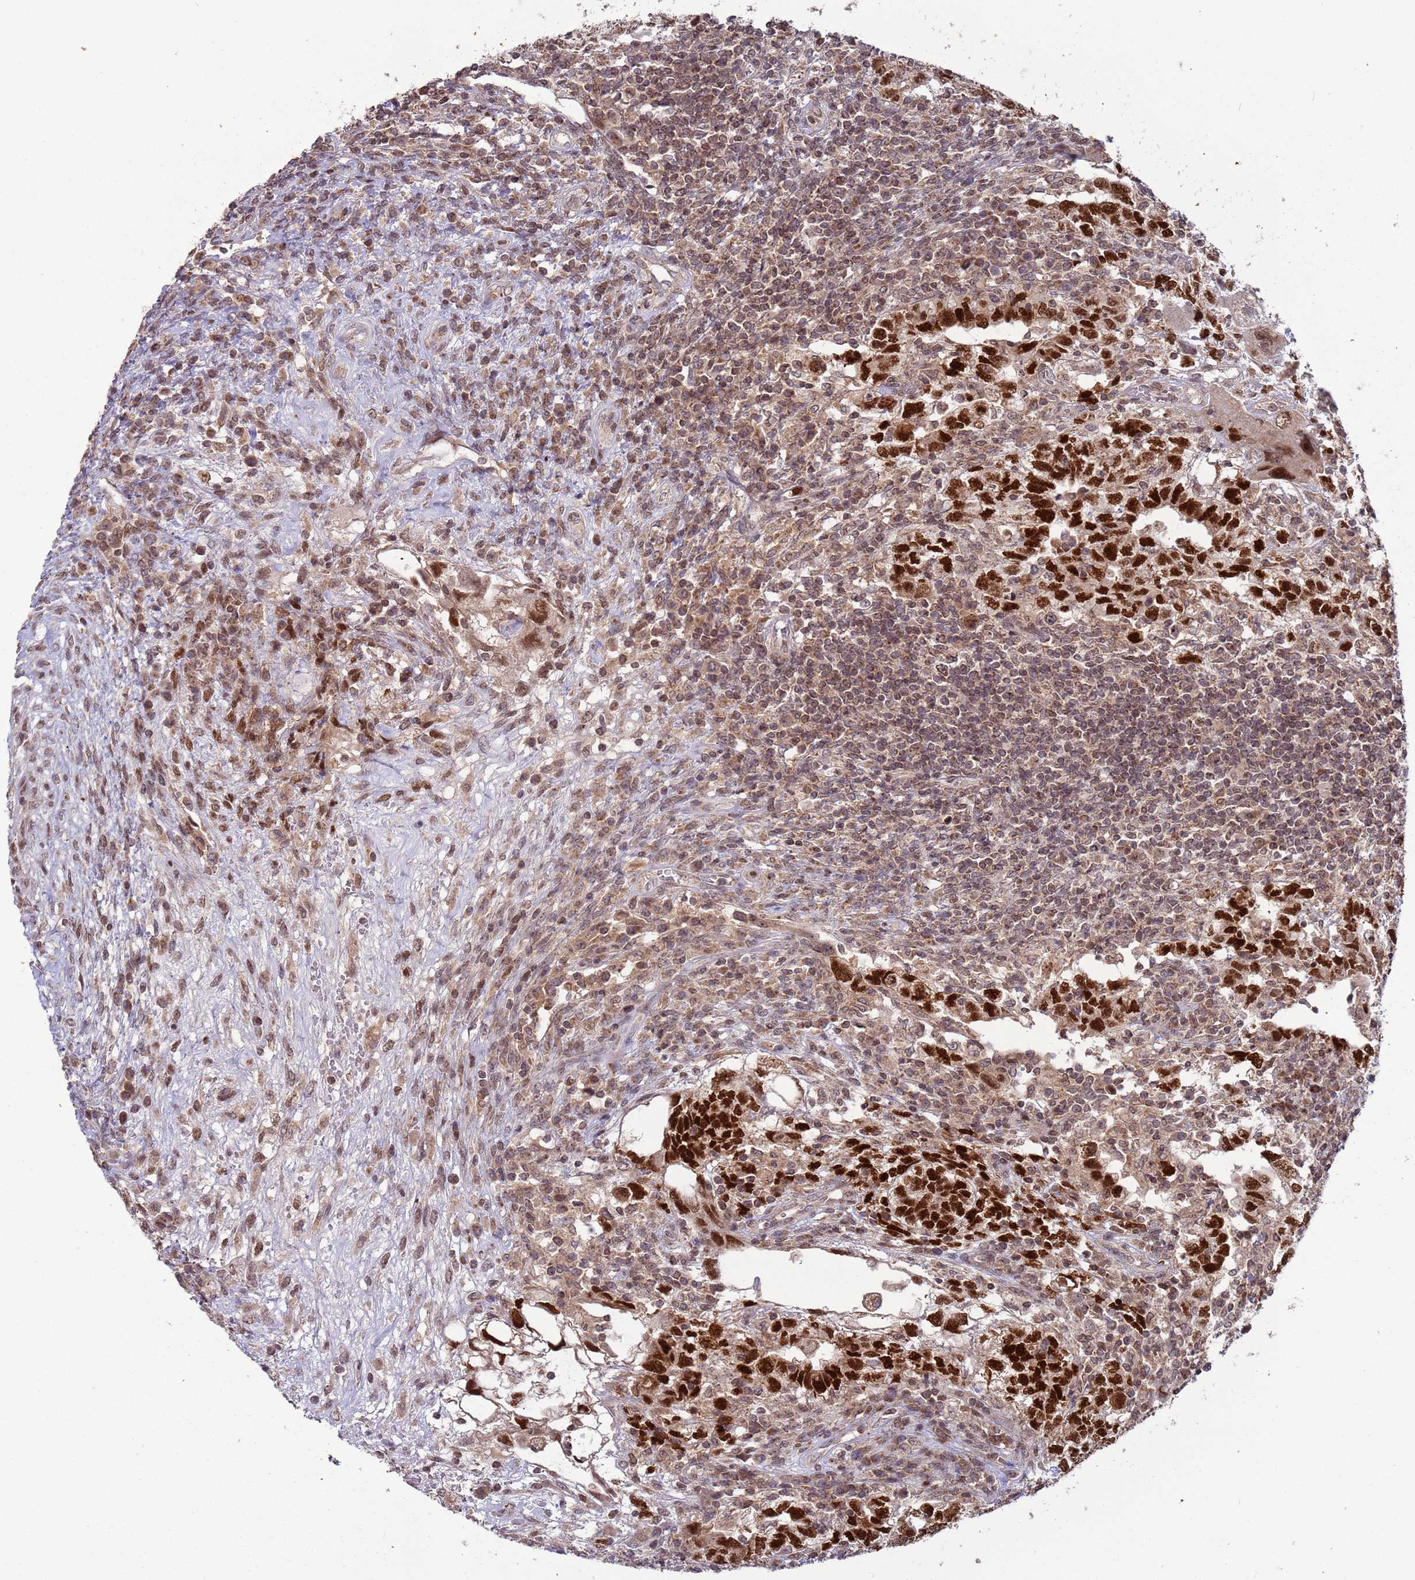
{"staining": {"intensity": "strong", "quantity": ">75%", "location": "nuclear"}, "tissue": "testis cancer", "cell_type": "Tumor cells", "image_type": "cancer", "snomed": [{"axis": "morphology", "description": "Carcinoma, Embryonal, NOS"}, {"axis": "topography", "description": "Testis"}], "caption": "Testis cancer (embryonal carcinoma) tissue reveals strong nuclear expression in approximately >75% of tumor cells", "gene": "RCOR2", "patient": {"sex": "male", "age": 26}}